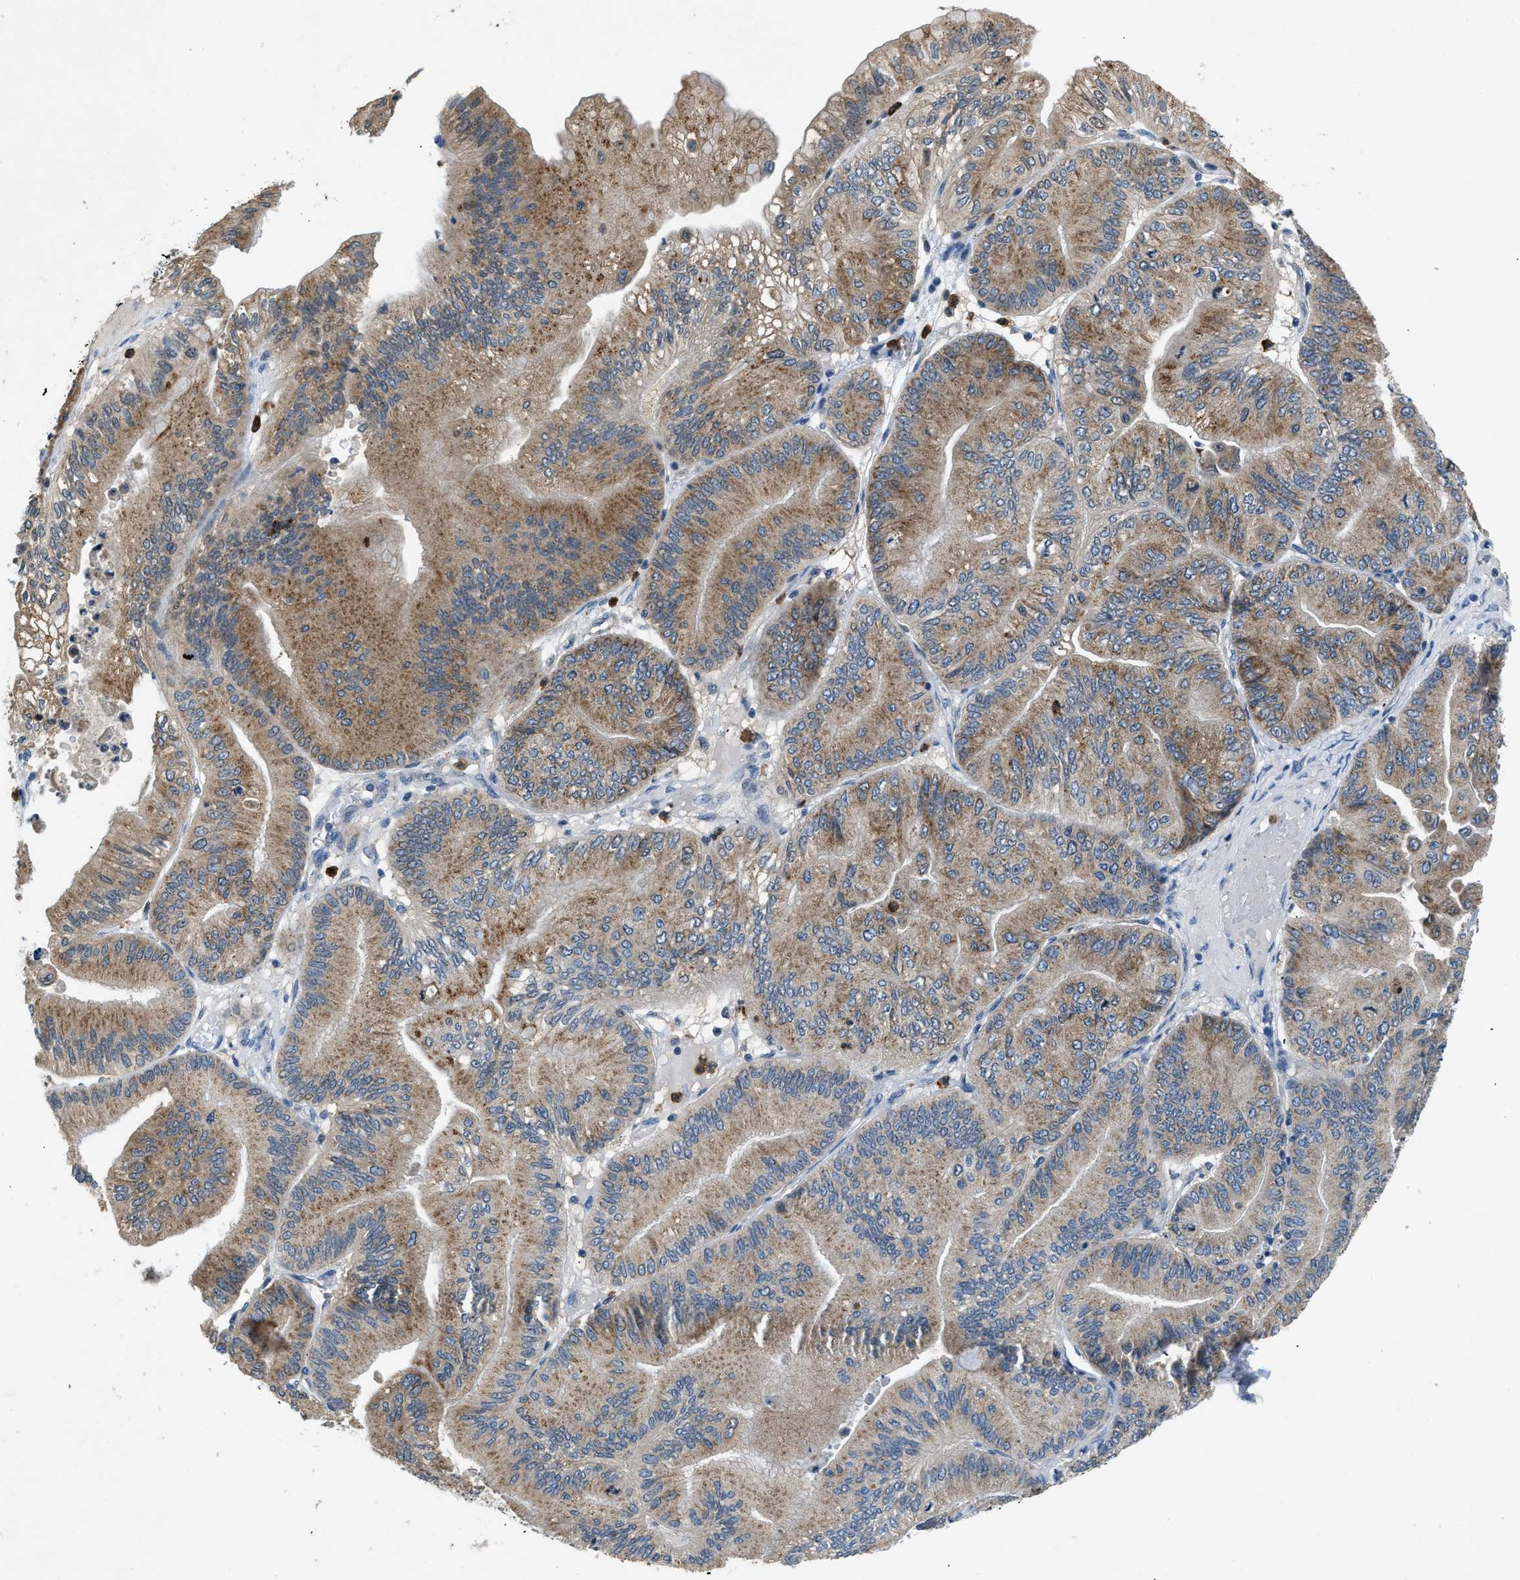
{"staining": {"intensity": "moderate", "quantity": ">75%", "location": "cytoplasmic/membranous"}, "tissue": "ovarian cancer", "cell_type": "Tumor cells", "image_type": "cancer", "snomed": [{"axis": "morphology", "description": "Cystadenocarcinoma, mucinous, NOS"}, {"axis": "topography", "description": "Ovary"}], "caption": "Immunohistochemistry histopathology image of neoplastic tissue: ovarian mucinous cystadenocarcinoma stained using immunohistochemistry displays medium levels of moderate protein expression localized specifically in the cytoplasmic/membranous of tumor cells, appearing as a cytoplasmic/membranous brown color.", "gene": "TOMM34", "patient": {"sex": "female", "age": 61}}